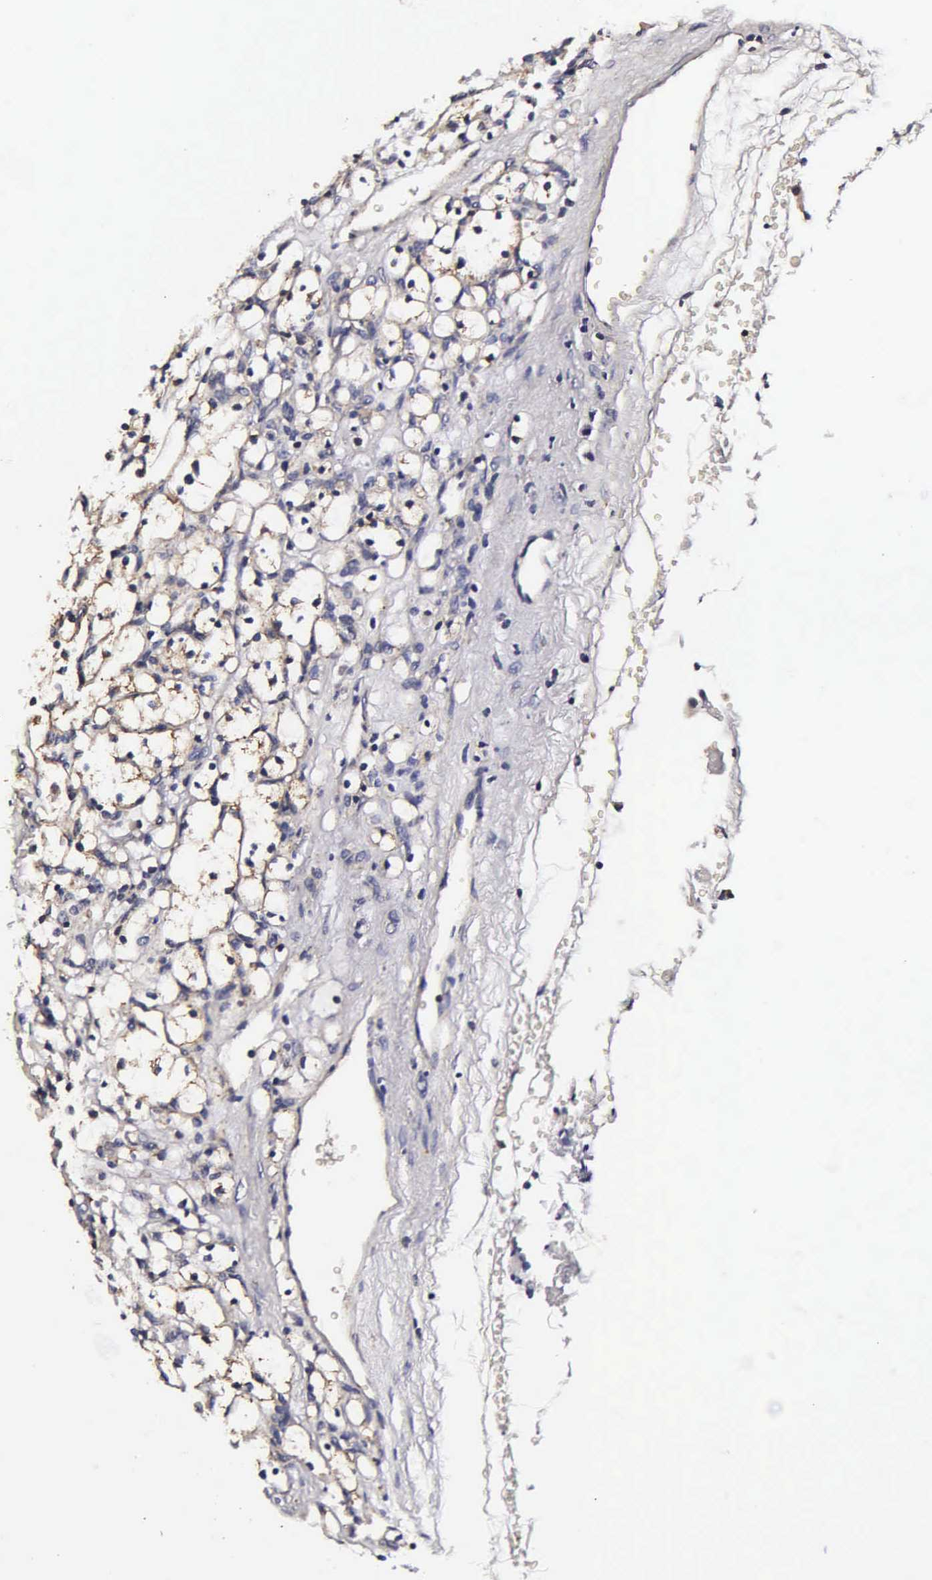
{"staining": {"intensity": "weak", "quantity": ">75%", "location": "cytoplasmic/membranous"}, "tissue": "renal cancer", "cell_type": "Tumor cells", "image_type": "cancer", "snomed": [{"axis": "morphology", "description": "Adenocarcinoma, NOS"}, {"axis": "topography", "description": "Kidney"}], "caption": "Renal cancer (adenocarcinoma) tissue exhibits weak cytoplasmic/membranous positivity in about >75% of tumor cells", "gene": "PSMA3", "patient": {"sex": "female", "age": 83}}